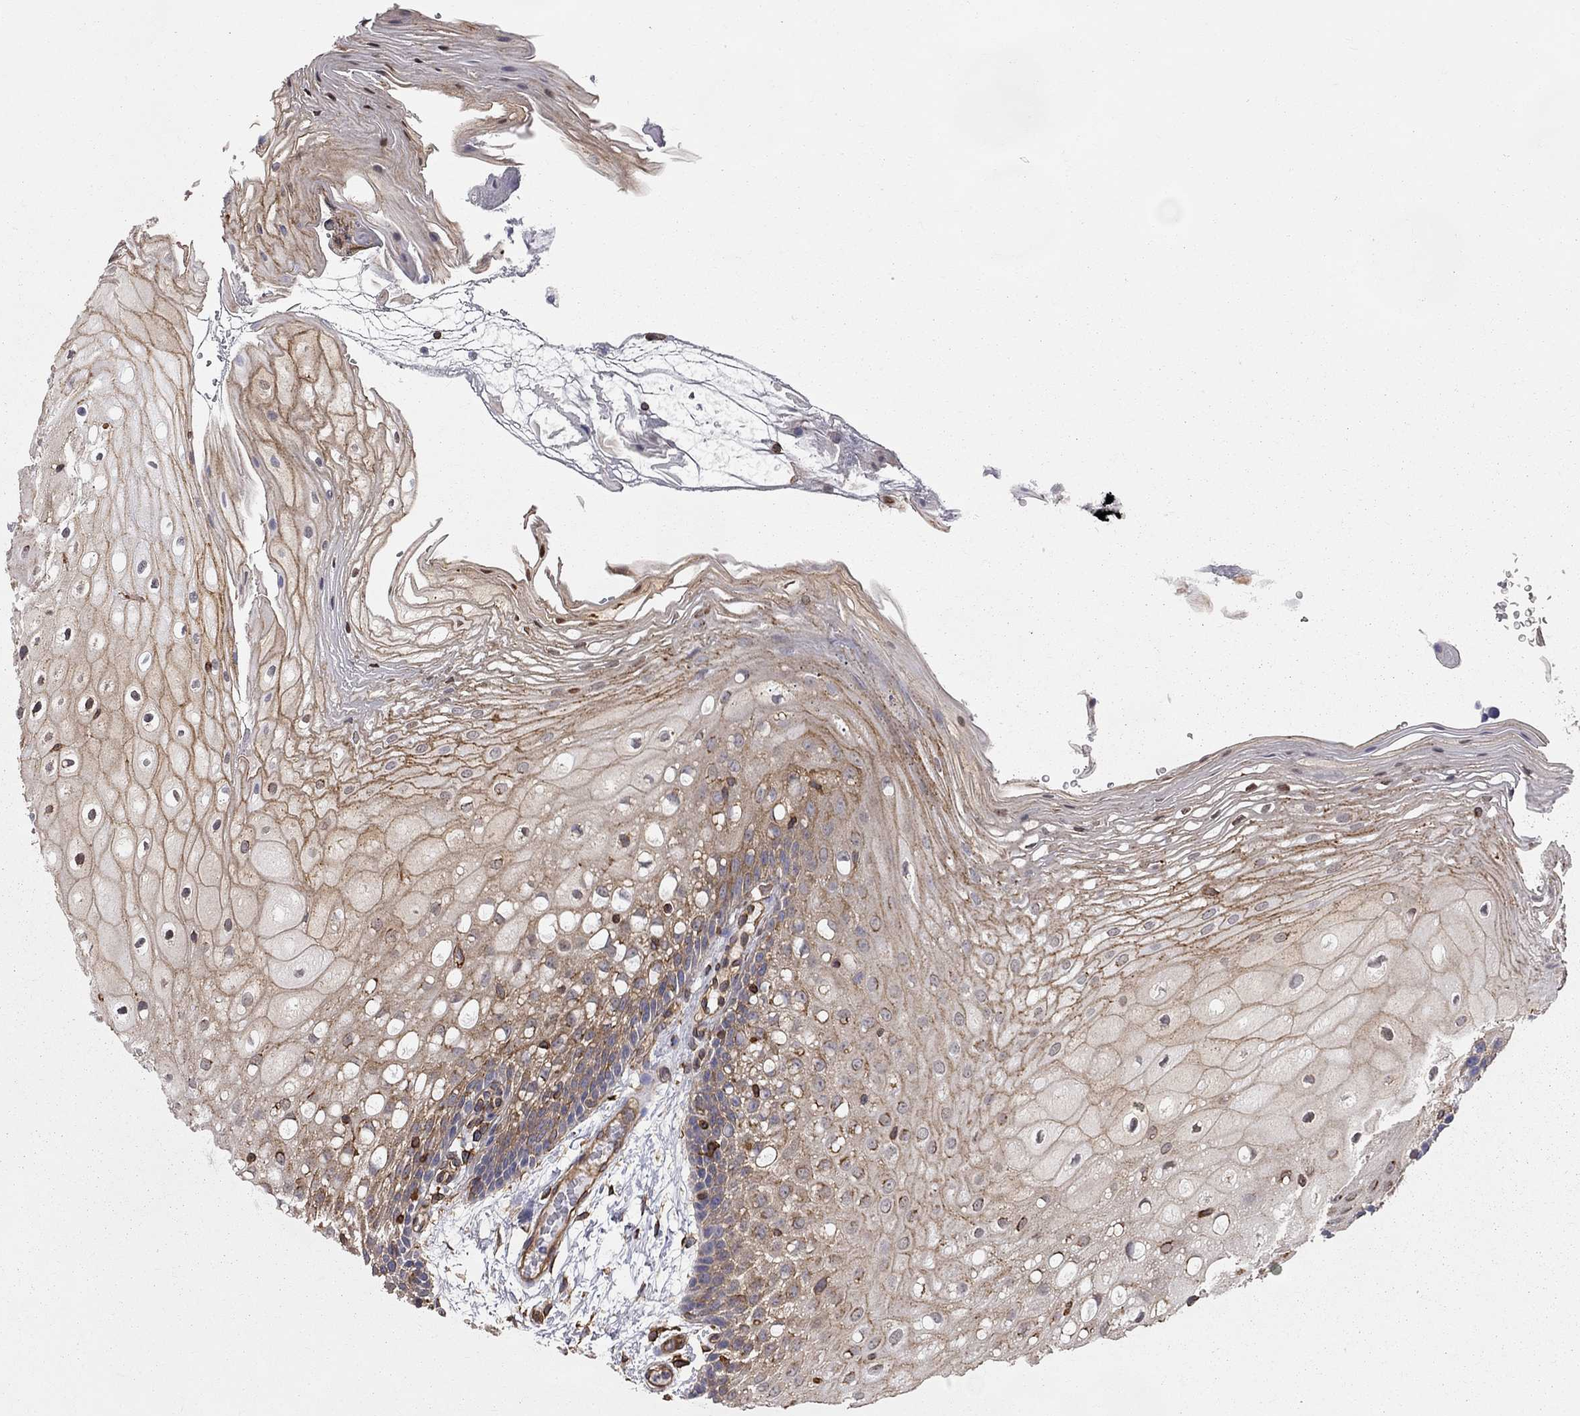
{"staining": {"intensity": "moderate", "quantity": ">75%", "location": "cytoplasmic/membranous"}, "tissue": "oral mucosa", "cell_type": "Squamous epithelial cells", "image_type": "normal", "snomed": [{"axis": "morphology", "description": "Normal tissue, NOS"}, {"axis": "morphology", "description": "Squamous cell carcinoma, NOS"}, {"axis": "topography", "description": "Oral tissue"}, {"axis": "topography", "description": "Head-Neck"}], "caption": "A high-resolution image shows immunohistochemistry (IHC) staining of unremarkable oral mucosa, which demonstrates moderate cytoplasmic/membranous expression in approximately >75% of squamous epithelial cells.", "gene": "BICDL2", "patient": {"sex": "male", "age": 69}}